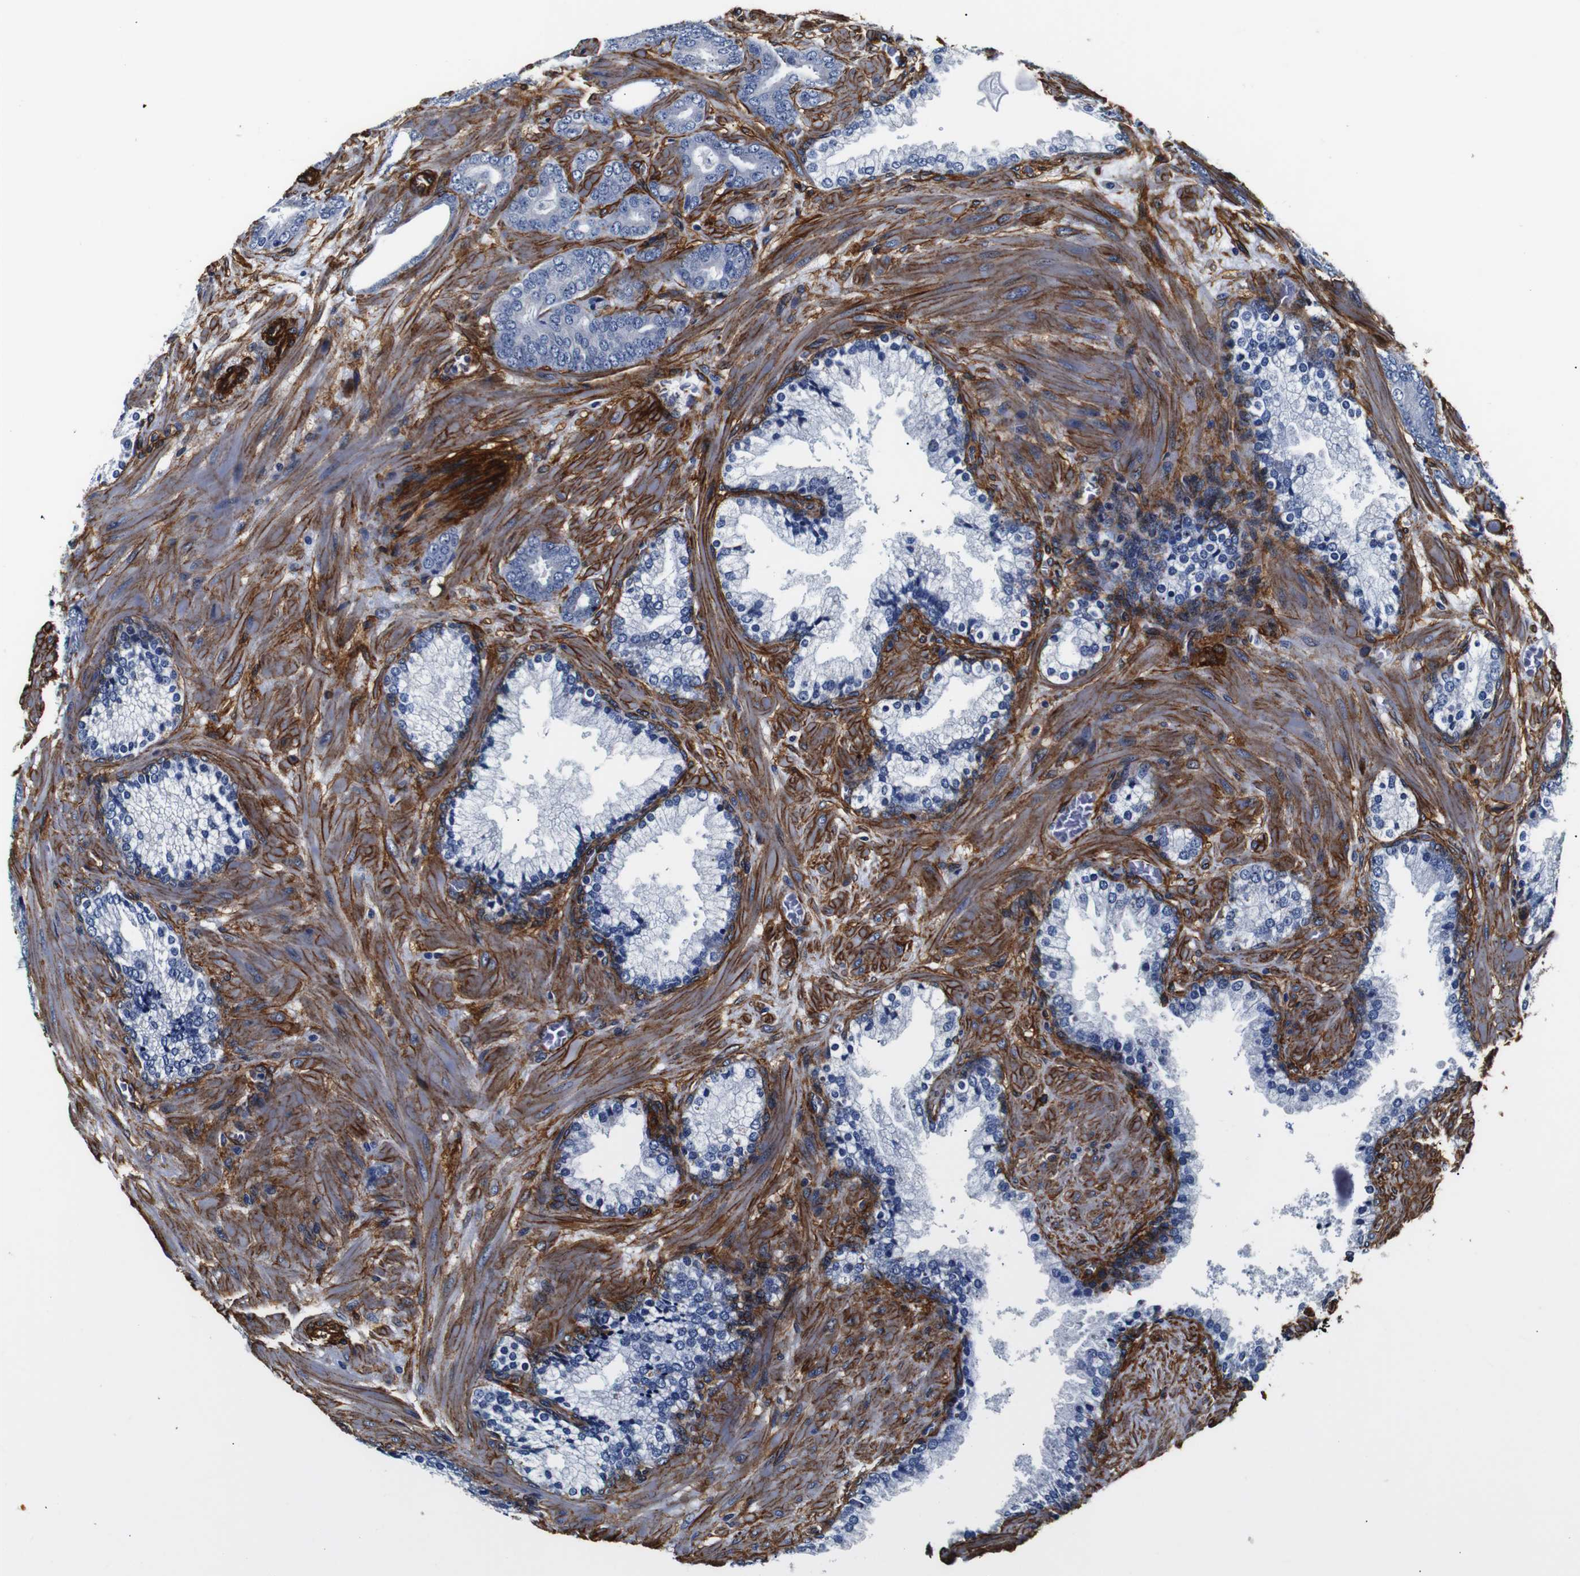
{"staining": {"intensity": "negative", "quantity": "none", "location": "none"}, "tissue": "prostate cancer", "cell_type": "Tumor cells", "image_type": "cancer", "snomed": [{"axis": "morphology", "description": "Adenocarcinoma, Low grade"}, {"axis": "topography", "description": "Prostate"}], "caption": "IHC of low-grade adenocarcinoma (prostate) demonstrates no positivity in tumor cells.", "gene": "CAV2", "patient": {"sex": "male", "age": 63}}